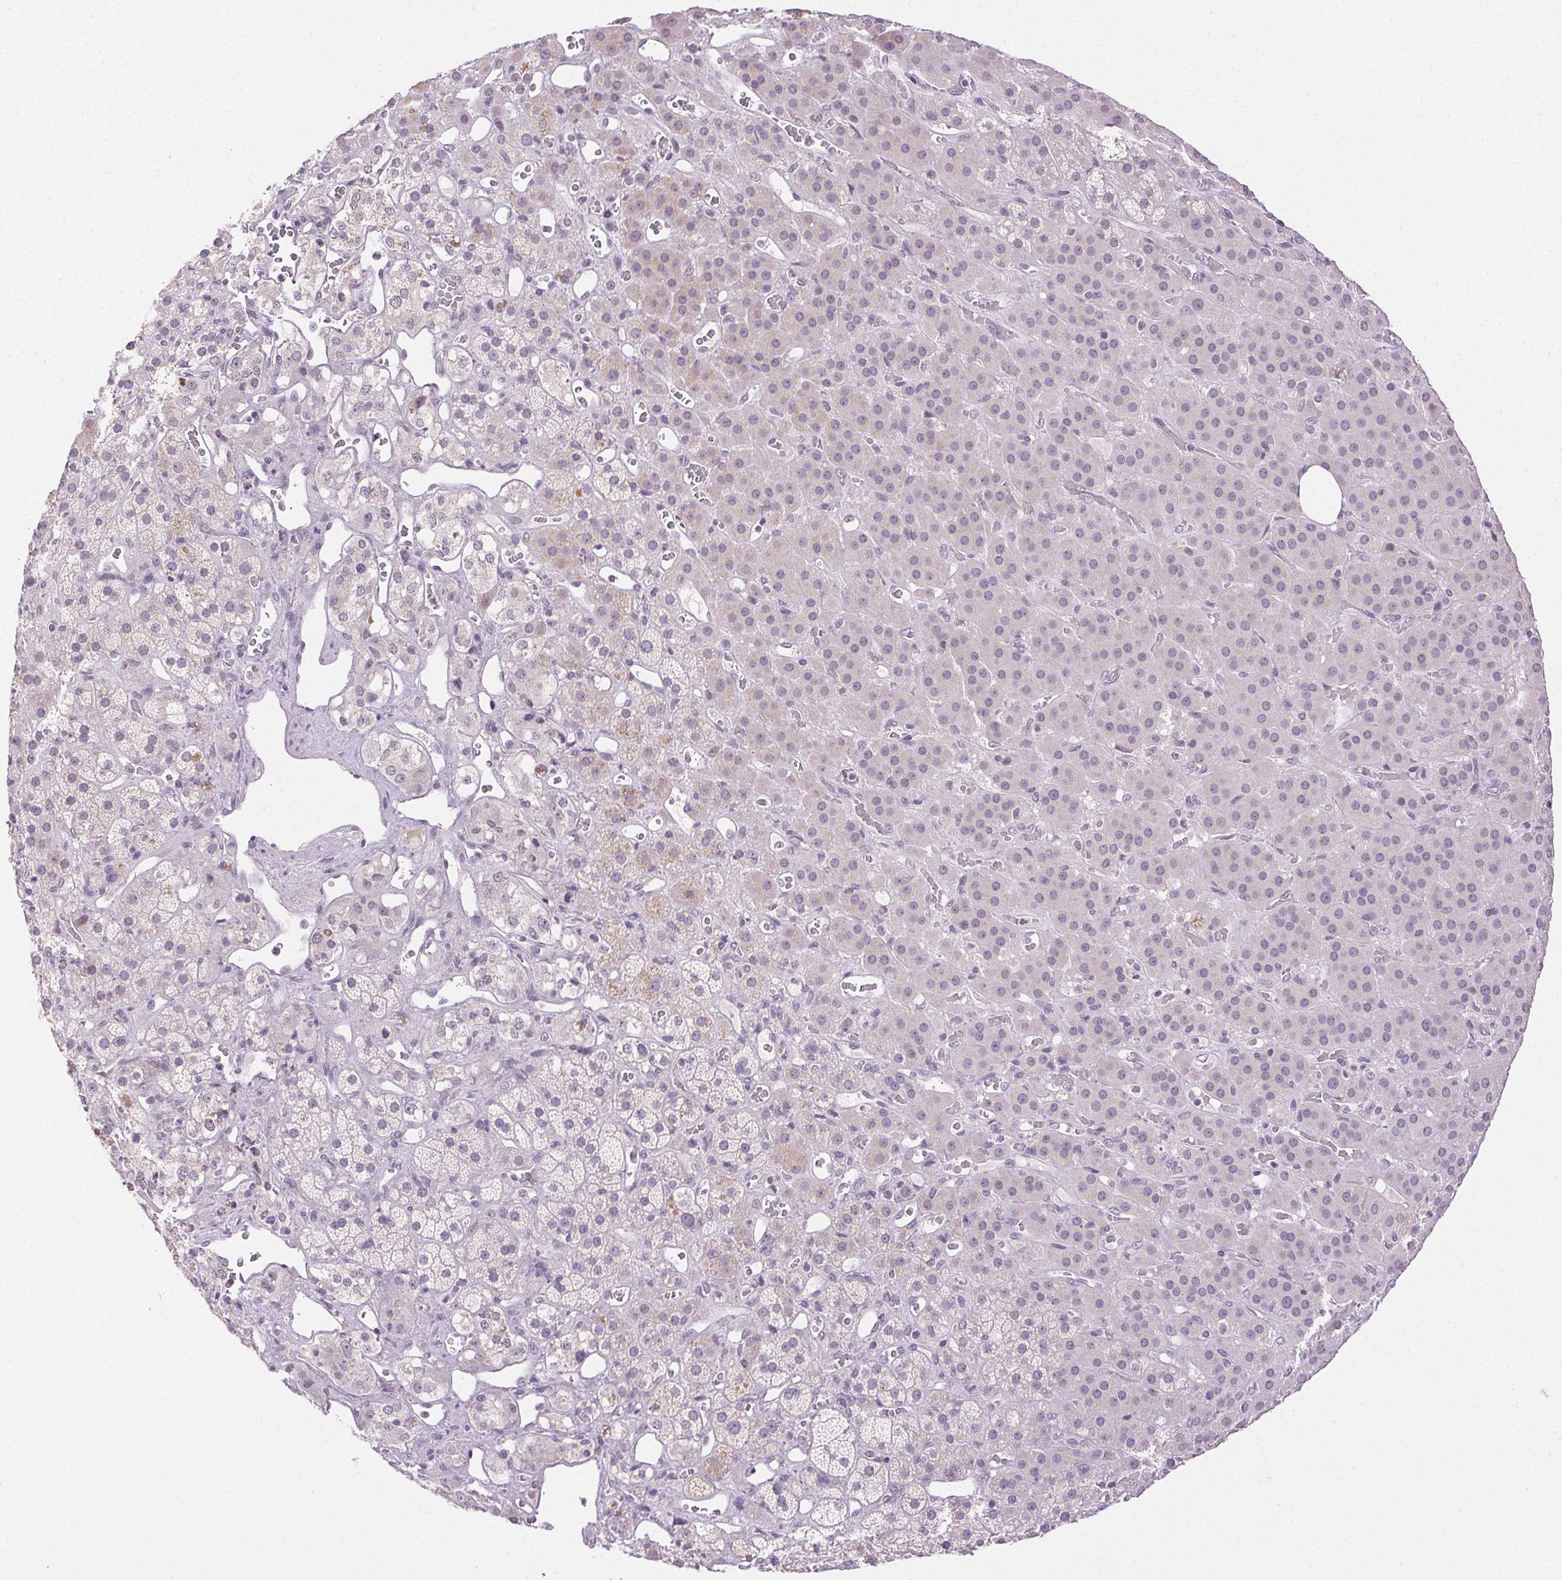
{"staining": {"intensity": "weak", "quantity": "<25%", "location": "cytoplasmic/membranous"}, "tissue": "adrenal gland", "cell_type": "Glandular cells", "image_type": "normal", "snomed": [{"axis": "morphology", "description": "Normal tissue, NOS"}, {"axis": "topography", "description": "Adrenal gland"}], "caption": "Photomicrograph shows no significant protein positivity in glandular cells of unremarkable adrenal gland.", "gene": "CLDN10", "patient": {"sex": "male", "age": 57}}